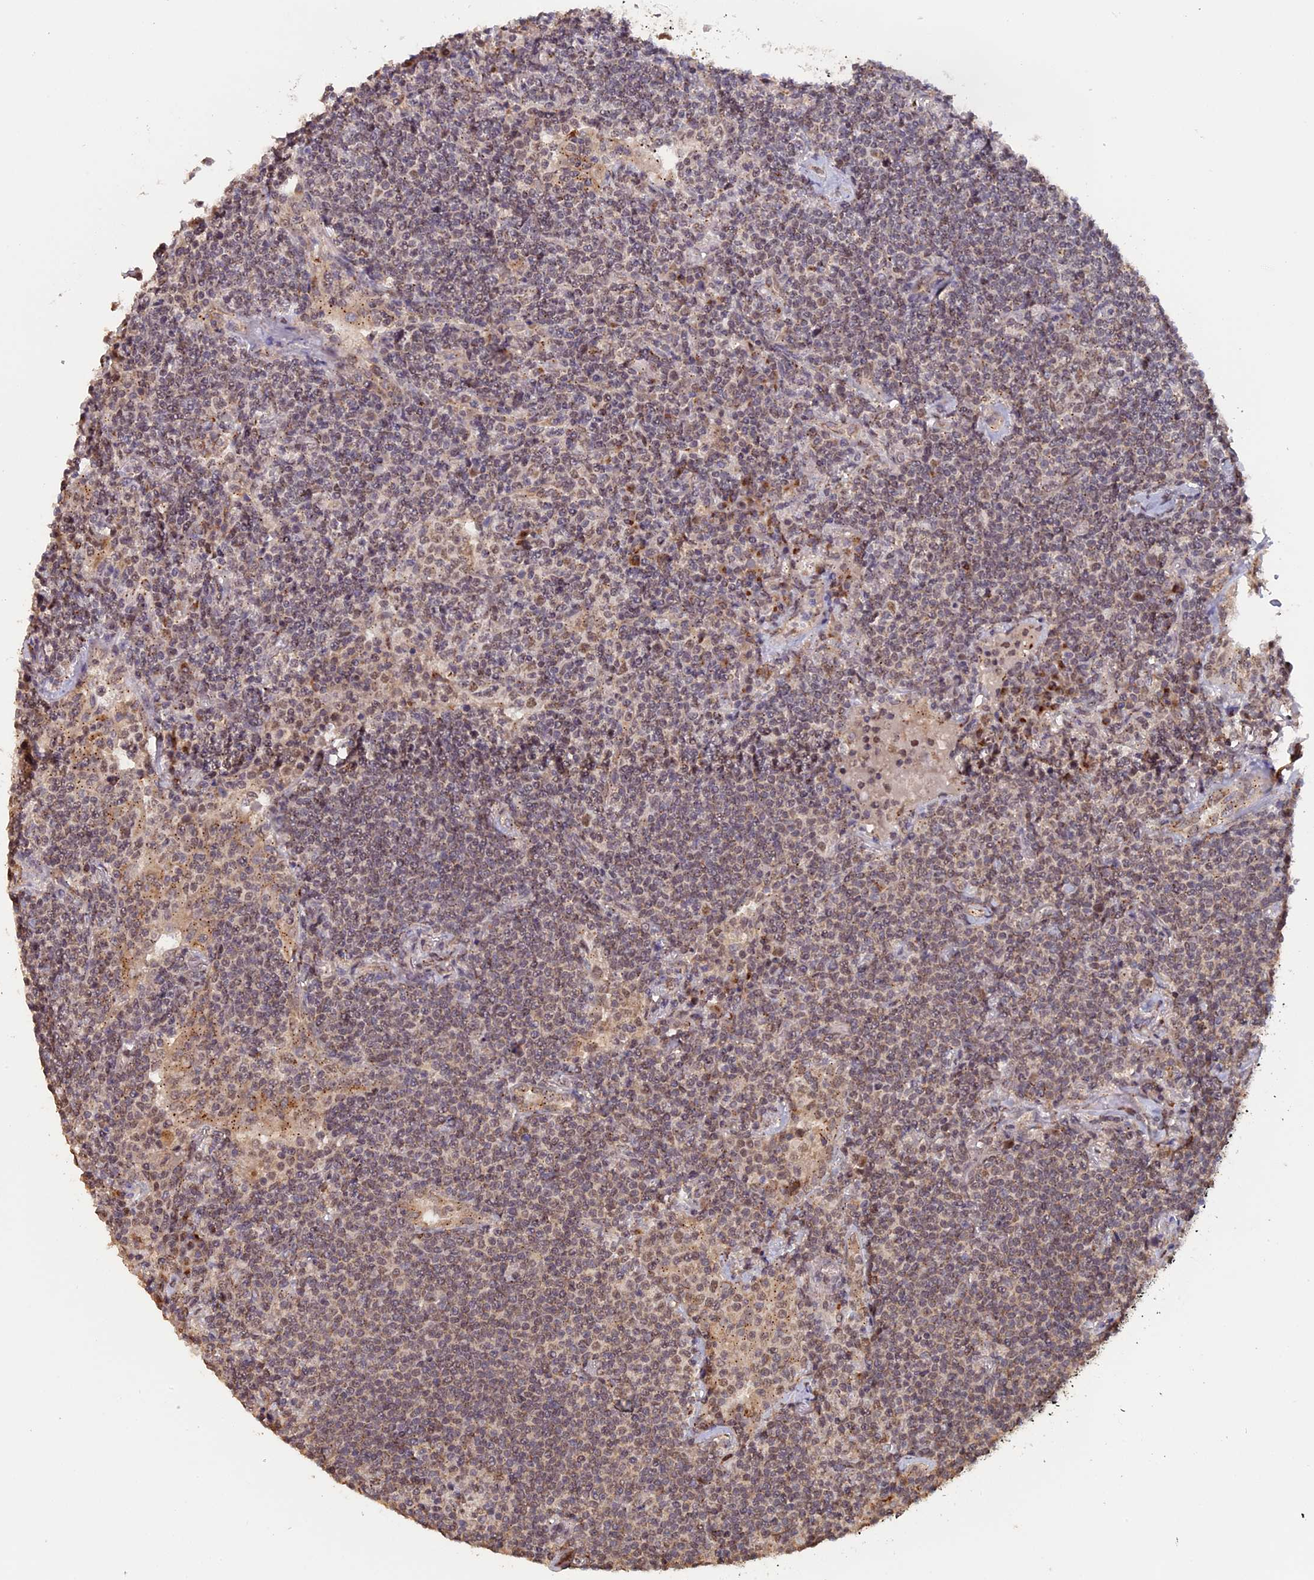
{"staining": {"intensity": "weak", "quantity": ">75%", "location": "cytoplasmic/membranous,nuclear"}, "tissue": "lymphoma", "cell_type": "Tumor cells", "image_type": "cancer", "snomed": [{"axis": "morphology", "description": "Malignant lymphoma, non-Hodgkin's type, Low grade"}, {"axis": "topography", "description": "Lung"}], "caption": "A brown stain highlights weak cytoplasmic/membranous and nuclear positivity of a protein in human lymphoma tumor cells.", "gene": "PIGQ", "patient": {"sex": "female", "age": 71}}